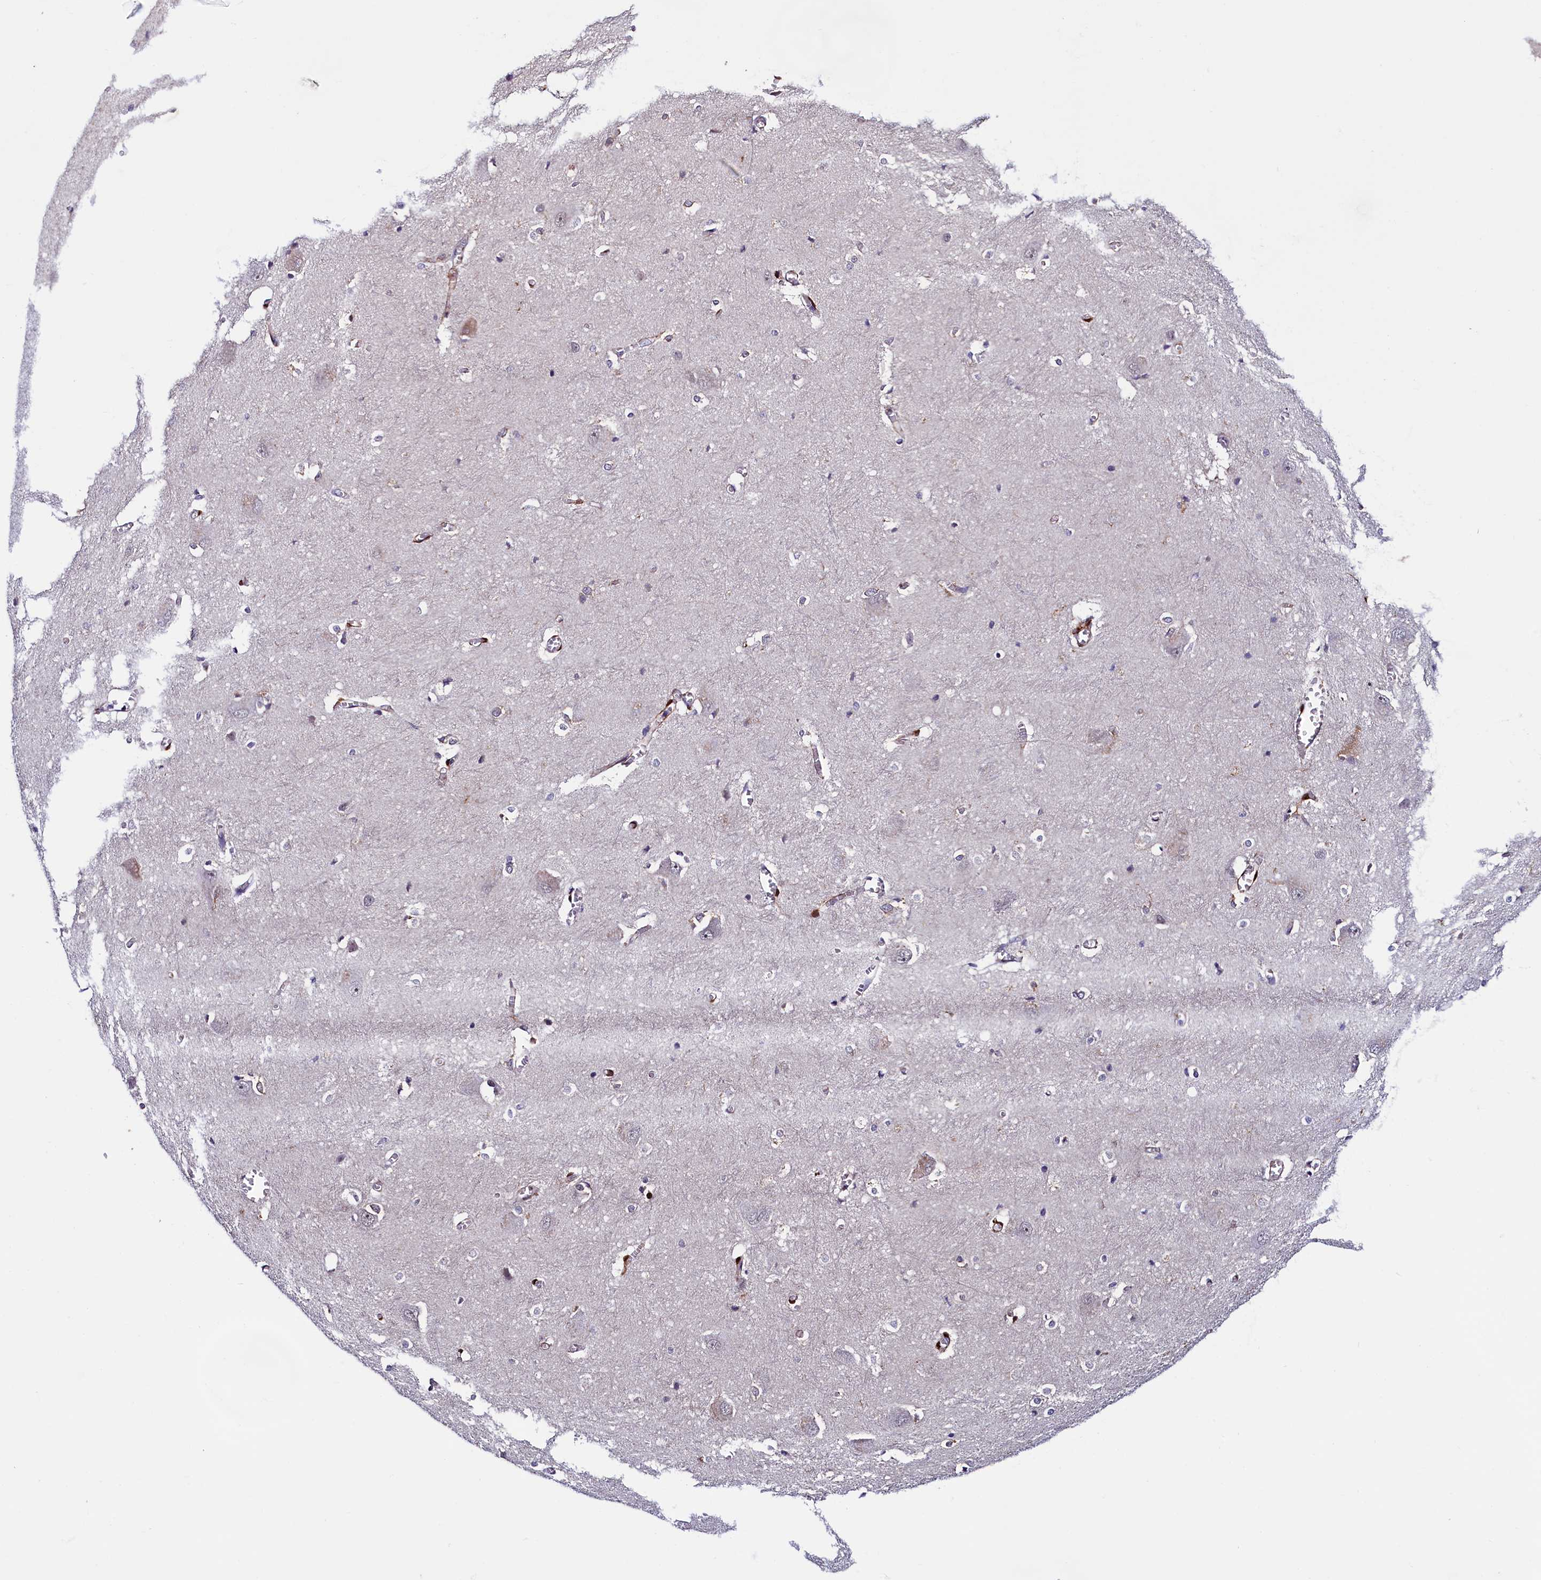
{"staining": {"intensity": "moderate", "quantity": "<25%", "location": "cytoplasmic/membranous,nuclear"}, "tissue": "caudate", "cell_type": "Glial cells", "image_type": "normal", "snomed": [{"axis": "morphology", "description": "Normal tissue, NOS"}, {"axis": "topography", "description": "Lateral ventricle wall"}], "caption": "High-magnification brightfield microscopy of normal caudate stained with DAB (3,3'-diaminobenzidine) (brown) and counterstained with hematoxylin (blue). glial cells exhibit moderate cytoplasmic/membranous,nuclear expression is identified in about<25% of cells.", "gene": "PACSIN3", "patient": {"sex": "male", "age": 37}}